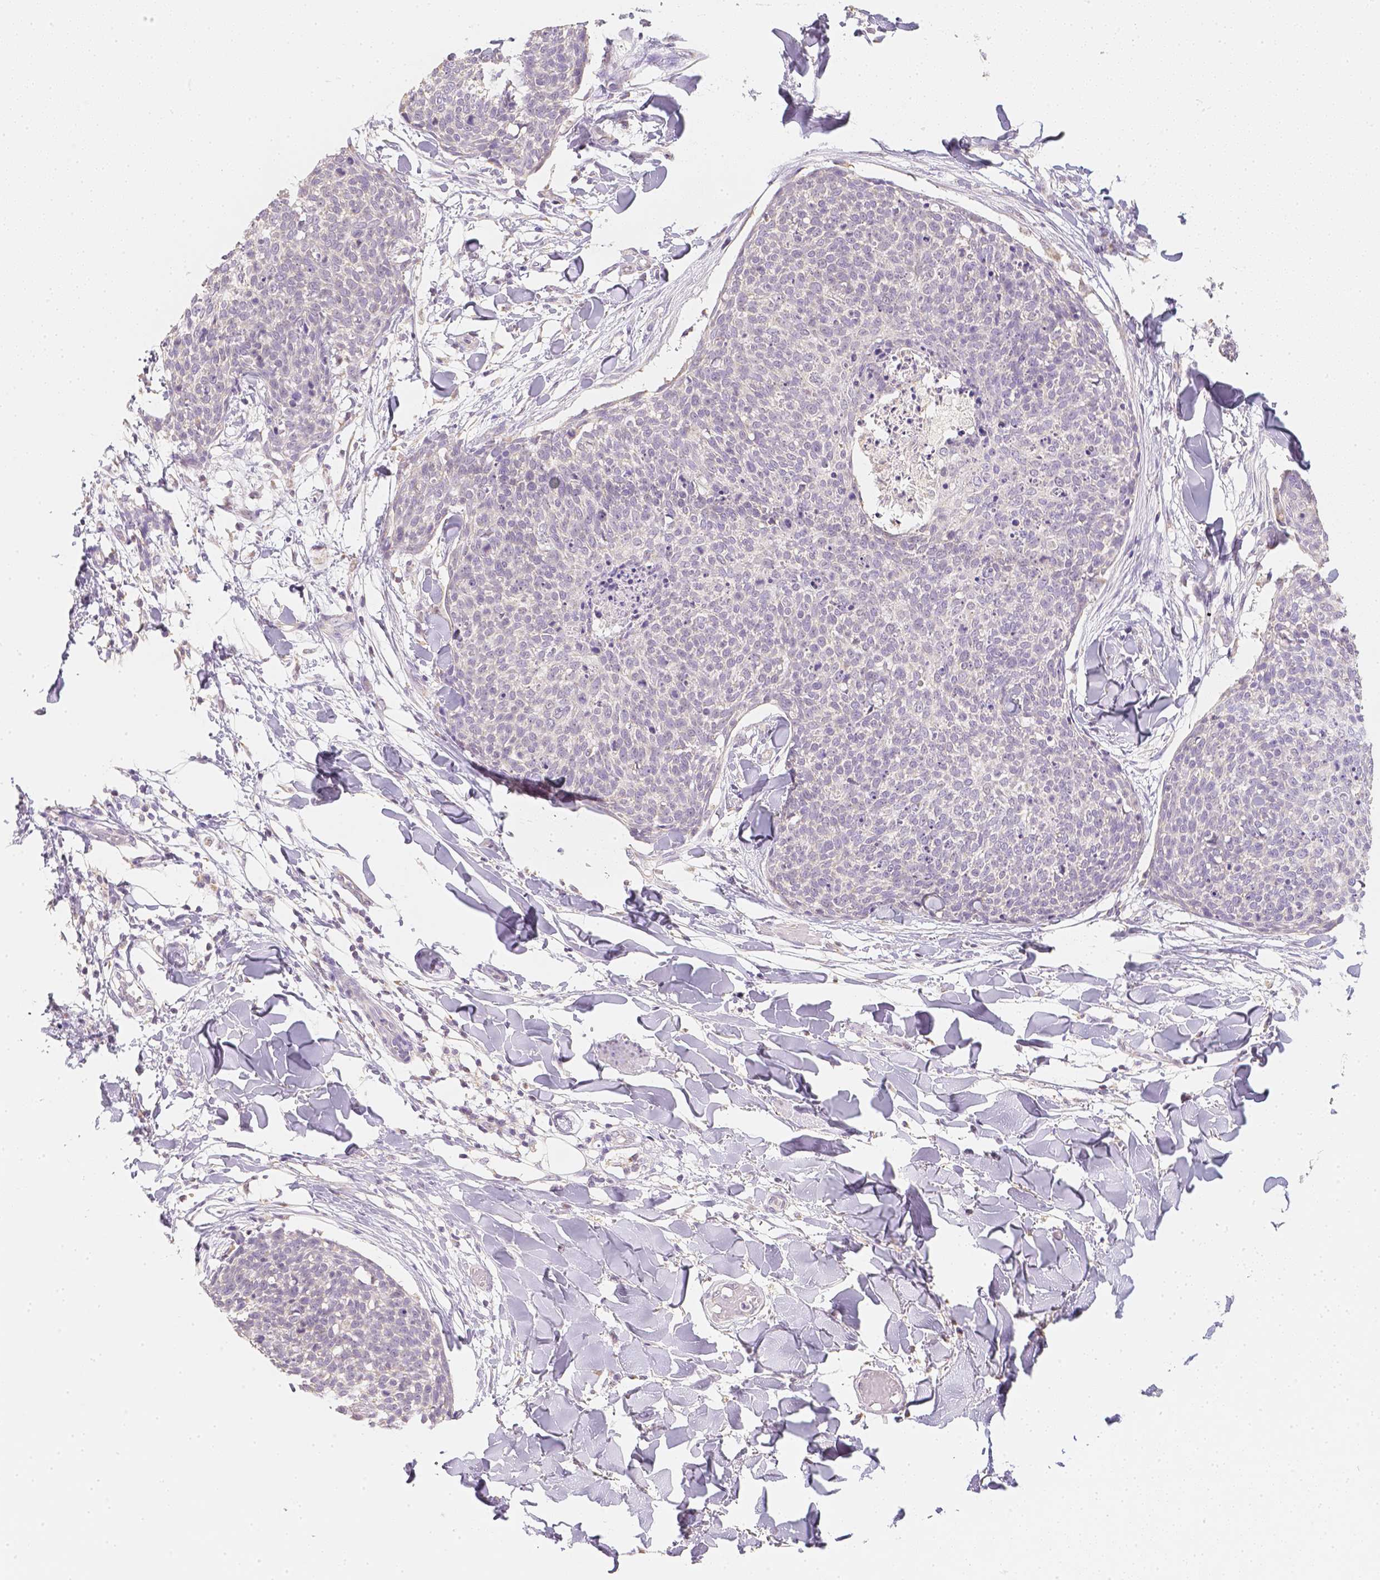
{"staining": {"intensity": "negative", "quantity": "none", "location": "none"}, "tissue": "skin cancer", "cell_type": "Tumor cells", "image_type": "cancer", "snomed": [{"axis": "morphology", "description": "Squamous cell carcinoma, NOS"}, {"axis": "topography", "description": "Skin"}, {"axis": "topography", "description": "Vulva"}], "caption": "Tumor cells are negative for brown protein staining in skin squamous cell carcinoma. Brightfield microscopy of IHC stained with DAB (3,3'-diaminobenzidine) (brown) and hematoxylin (blue), captured at high magnification.", "gene": "NVL", "patient": {"sex": "female", "age": 75}}